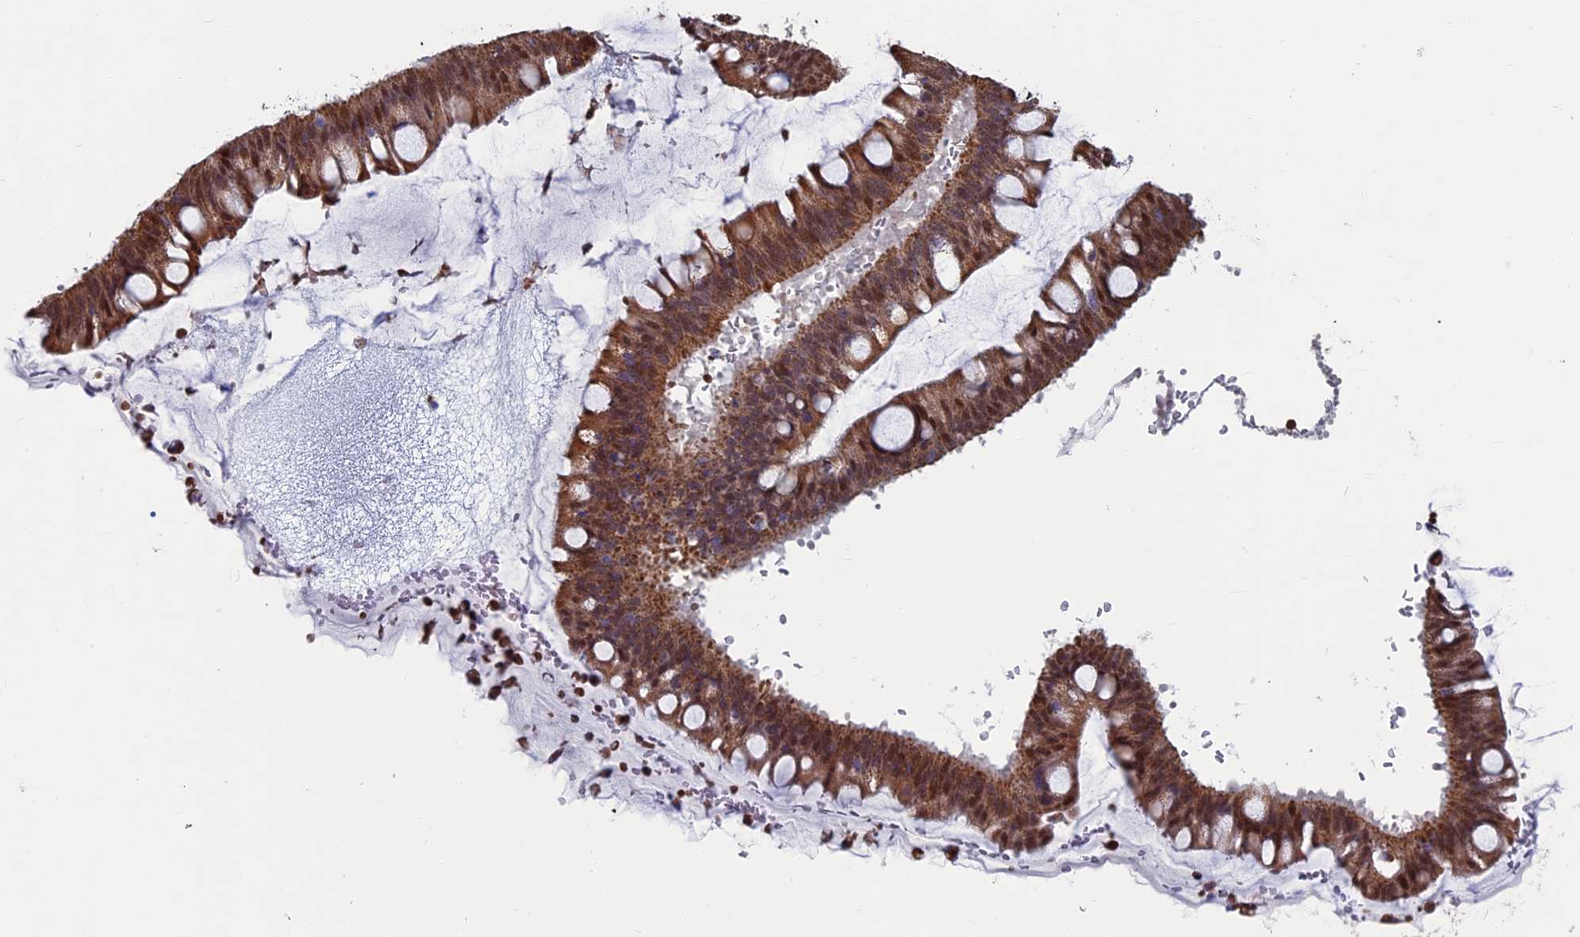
{"staining": {"intensity": "moderate", "quantity": ">75%", "location": "cytoplasmic/membranous,nuclear"}, "tissue": "ovarian cancer", "cell_type": "Tumor cells", "image_type": "cancer", "snomed": [{"axis": "morphology", "description": "Cystadenocarcinoma, mucinous, NOS"}, {"axis": "topography", "description": "Ovary"}], "caption": "A medium amount of moderate cytoplasmic/membranous and nuclear positivity is seen in about >75% of tumor cells in mucinous cystadenocarcinoma (ovarian) tissue.", "gene": "ACSS1", "patient": {"sex": "female", "age": 73}}